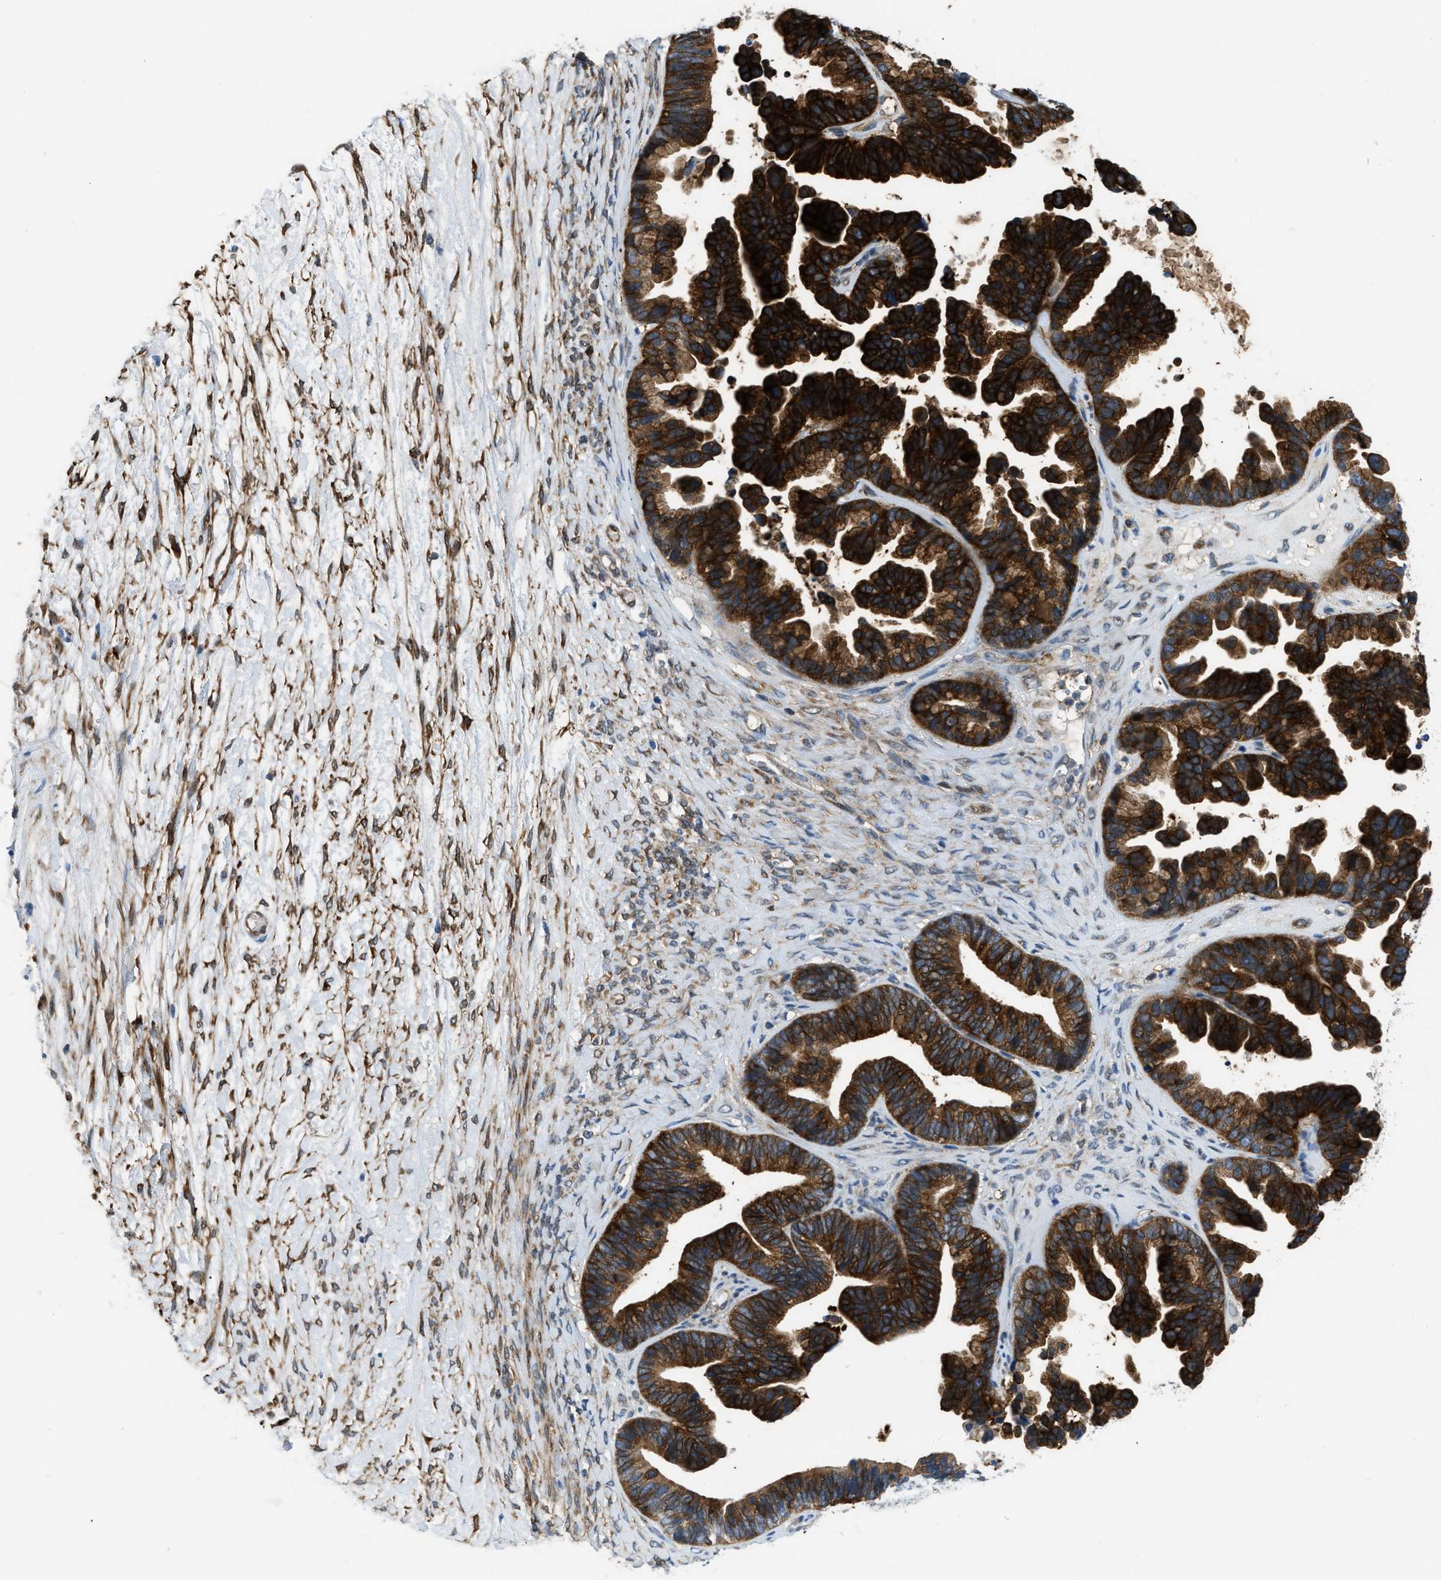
{"staining": {"intensity": "strong", "quantity": ">75%", "location": "cytoplasmic/membranous"}, "tissue": "ovarian cancer", "cell_type": "Tumor cells", "image_type": "cancer", "snomed": [{"axis": "morphology", "description": "Cystadenocarcinoma, serous, NOS"}, {"axis": "topography", "description": "Ovary"}], "caption": "Strong cytoplasmic/membranous expression is present in approximately >75% of tumor cells in serous cystadenocarcinoma (ovarian).", "gene": "PFKP", "patient": {"sex": "female", "age": 56}}